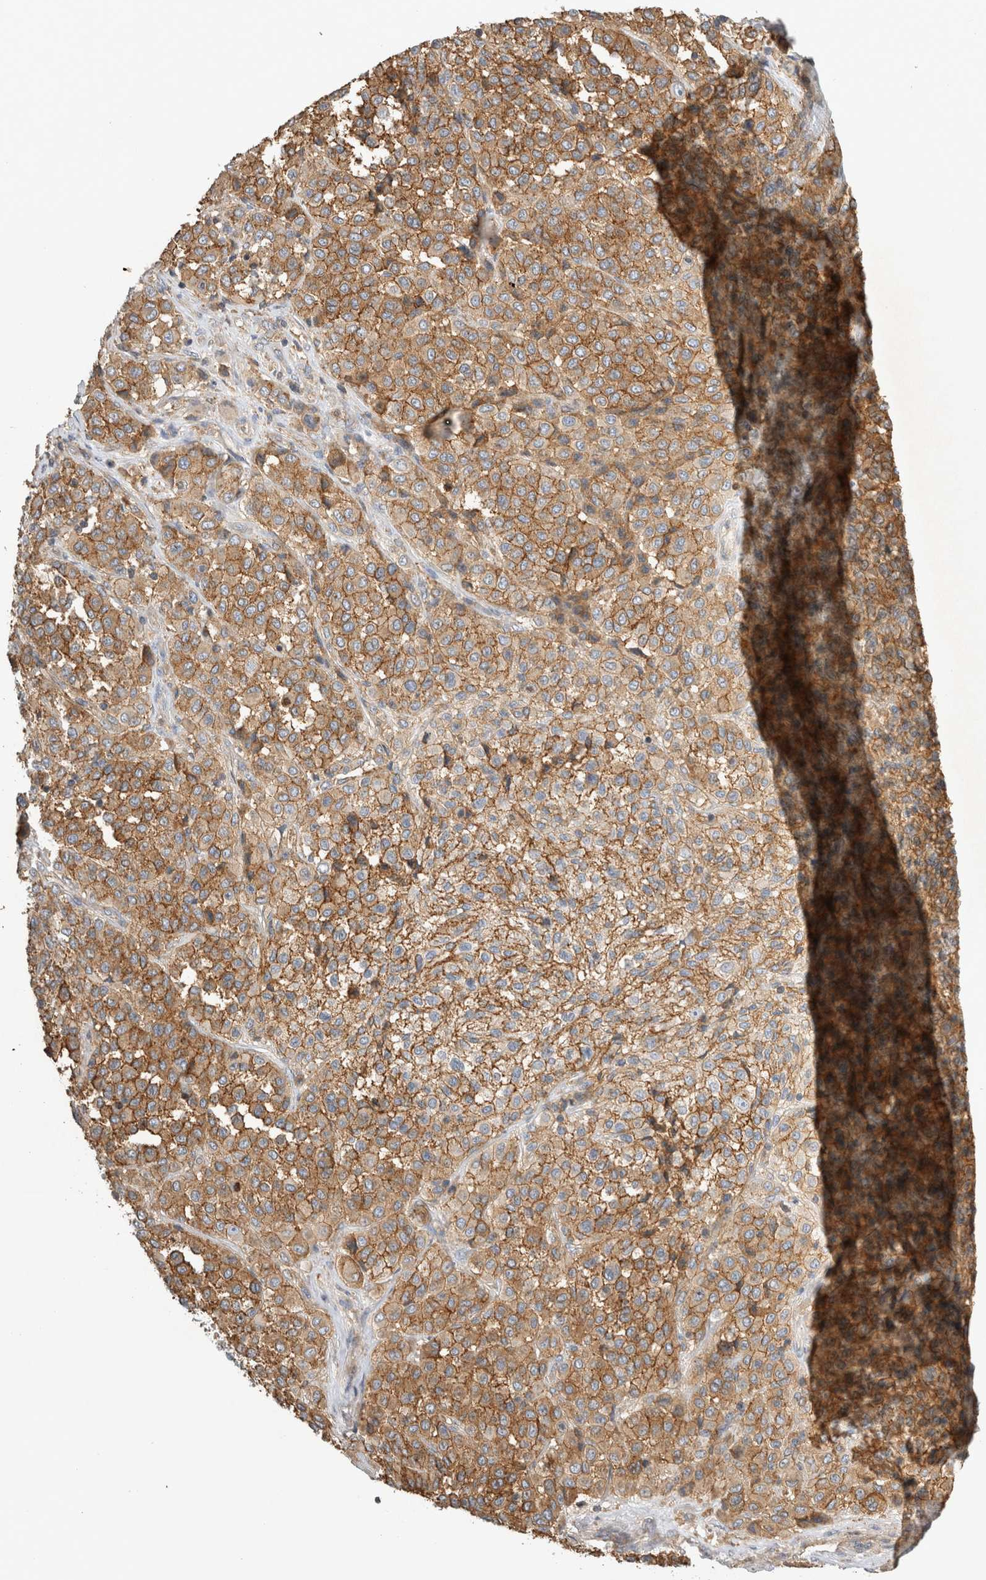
{"staining": {"intensity": "moderate", "quantity": ">75%", "location": "cytoplasmic/membranous"}, "tissue": "melanoma", "cell_type": "Tumor cells", "image_type": "cancer", "snomed": [{"axis": "morphology", "description": "Malignant melanoma, Metastatic site"}, {"axis": "topography", "description": "Pancreas"}], "caption": "Protein staining by immunohistochemistry shows moderate cytoplasmic/membranous positivity in about >75% of tumor cells in malignant melanoma (metastatic site).", "gene": "CHMP6", "patient": {"sex": "female", "age": 30}}